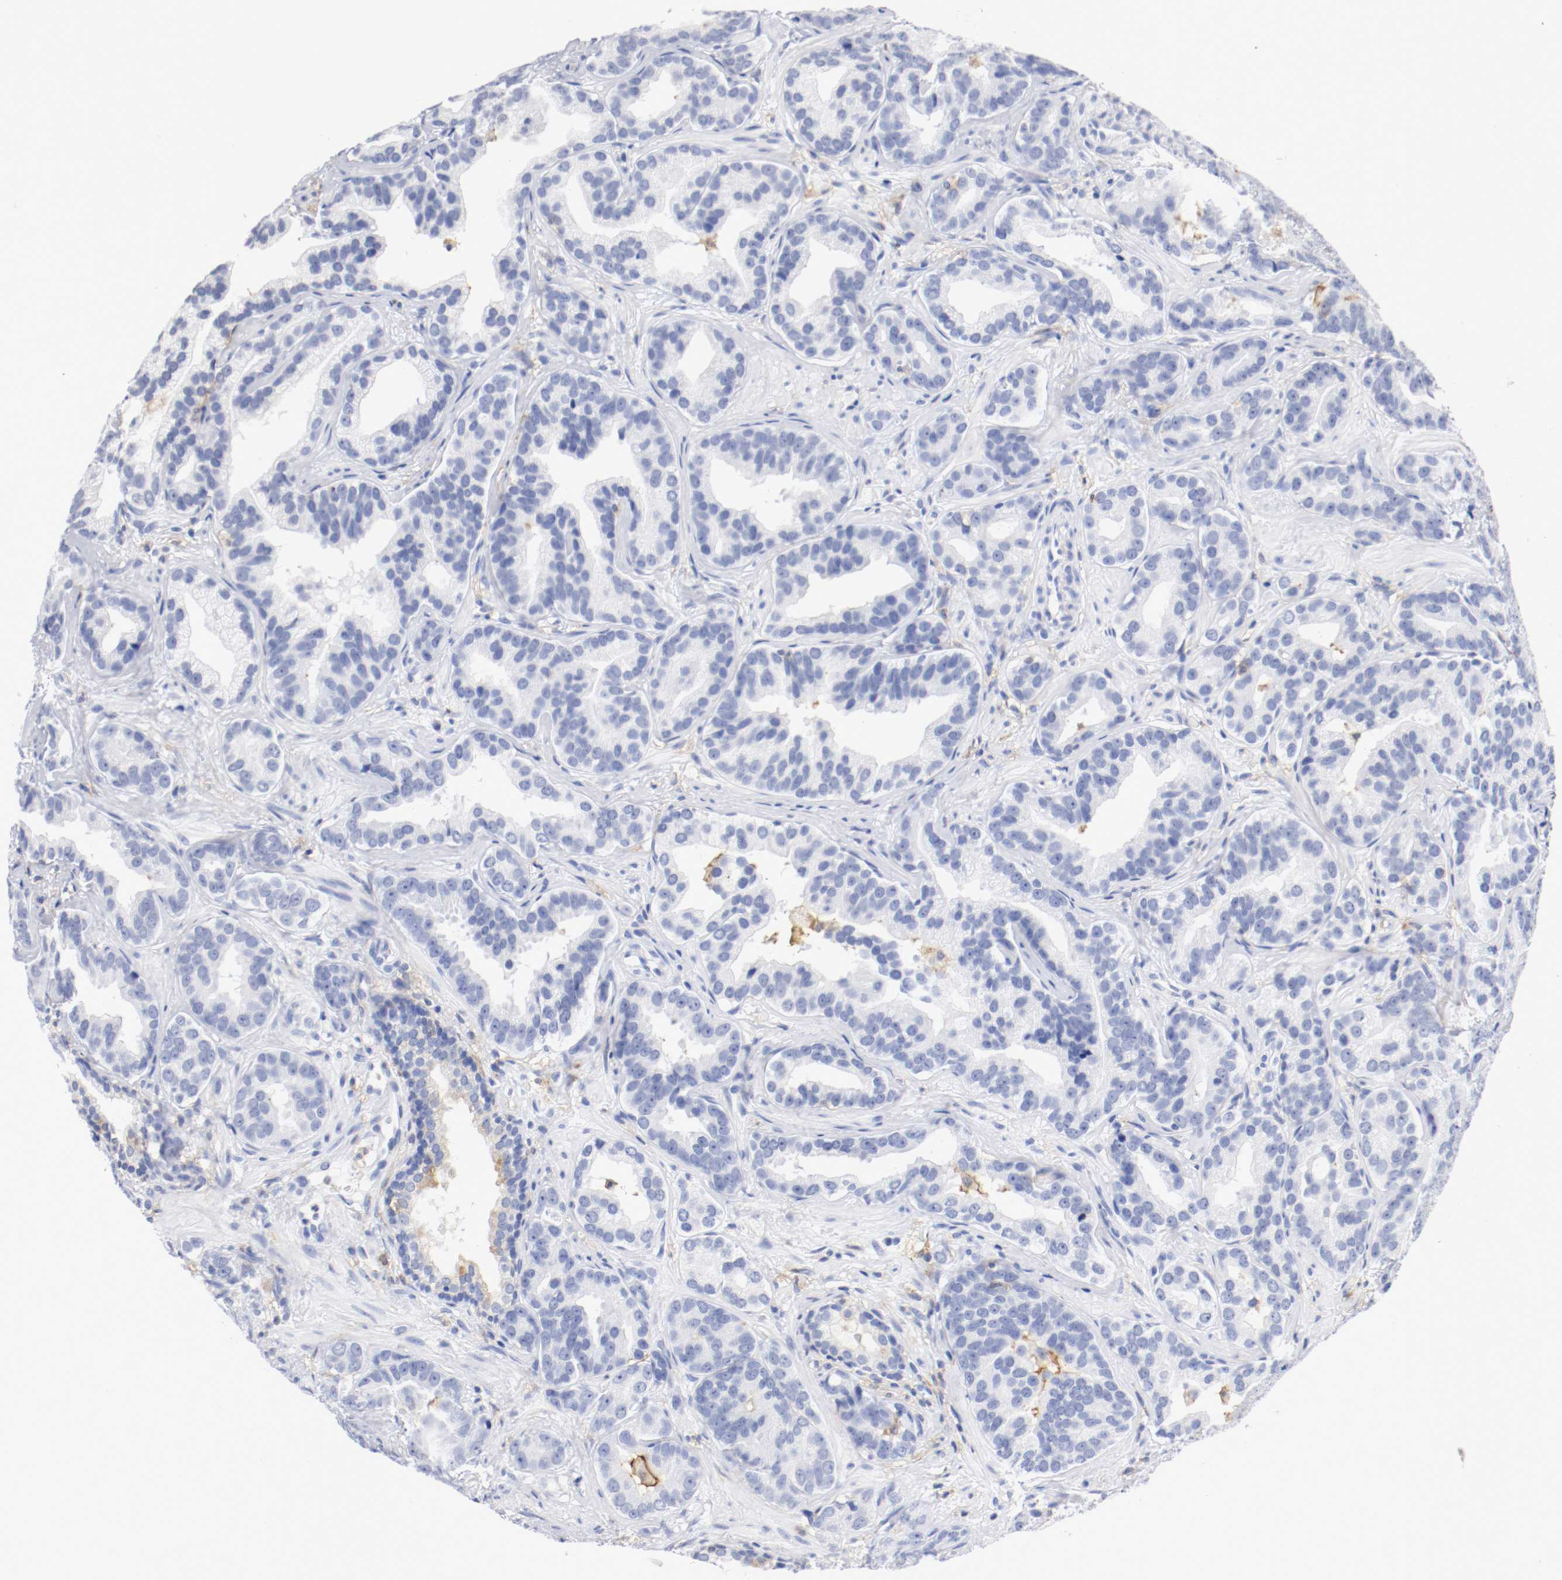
{"staining": {"intensity": "negative", "quantity": "none", "location": "none"}, "tissue": "prostate cancer", "cell_type": "Tumor cells", "image_type": "cancer", "snomed": [{"axis": "morphology", "description": "Adenocarcinoma, Low grade"}, {"axis": "topography", "description": "Prostate"}], "caption": "The IHC micrograph has no significant staining in tumor cells of prostate cancer (low-grade adenocarcinoma) tissue.", "gene": "ITGAX", "patient": {"sex": "male", "age": 59}}